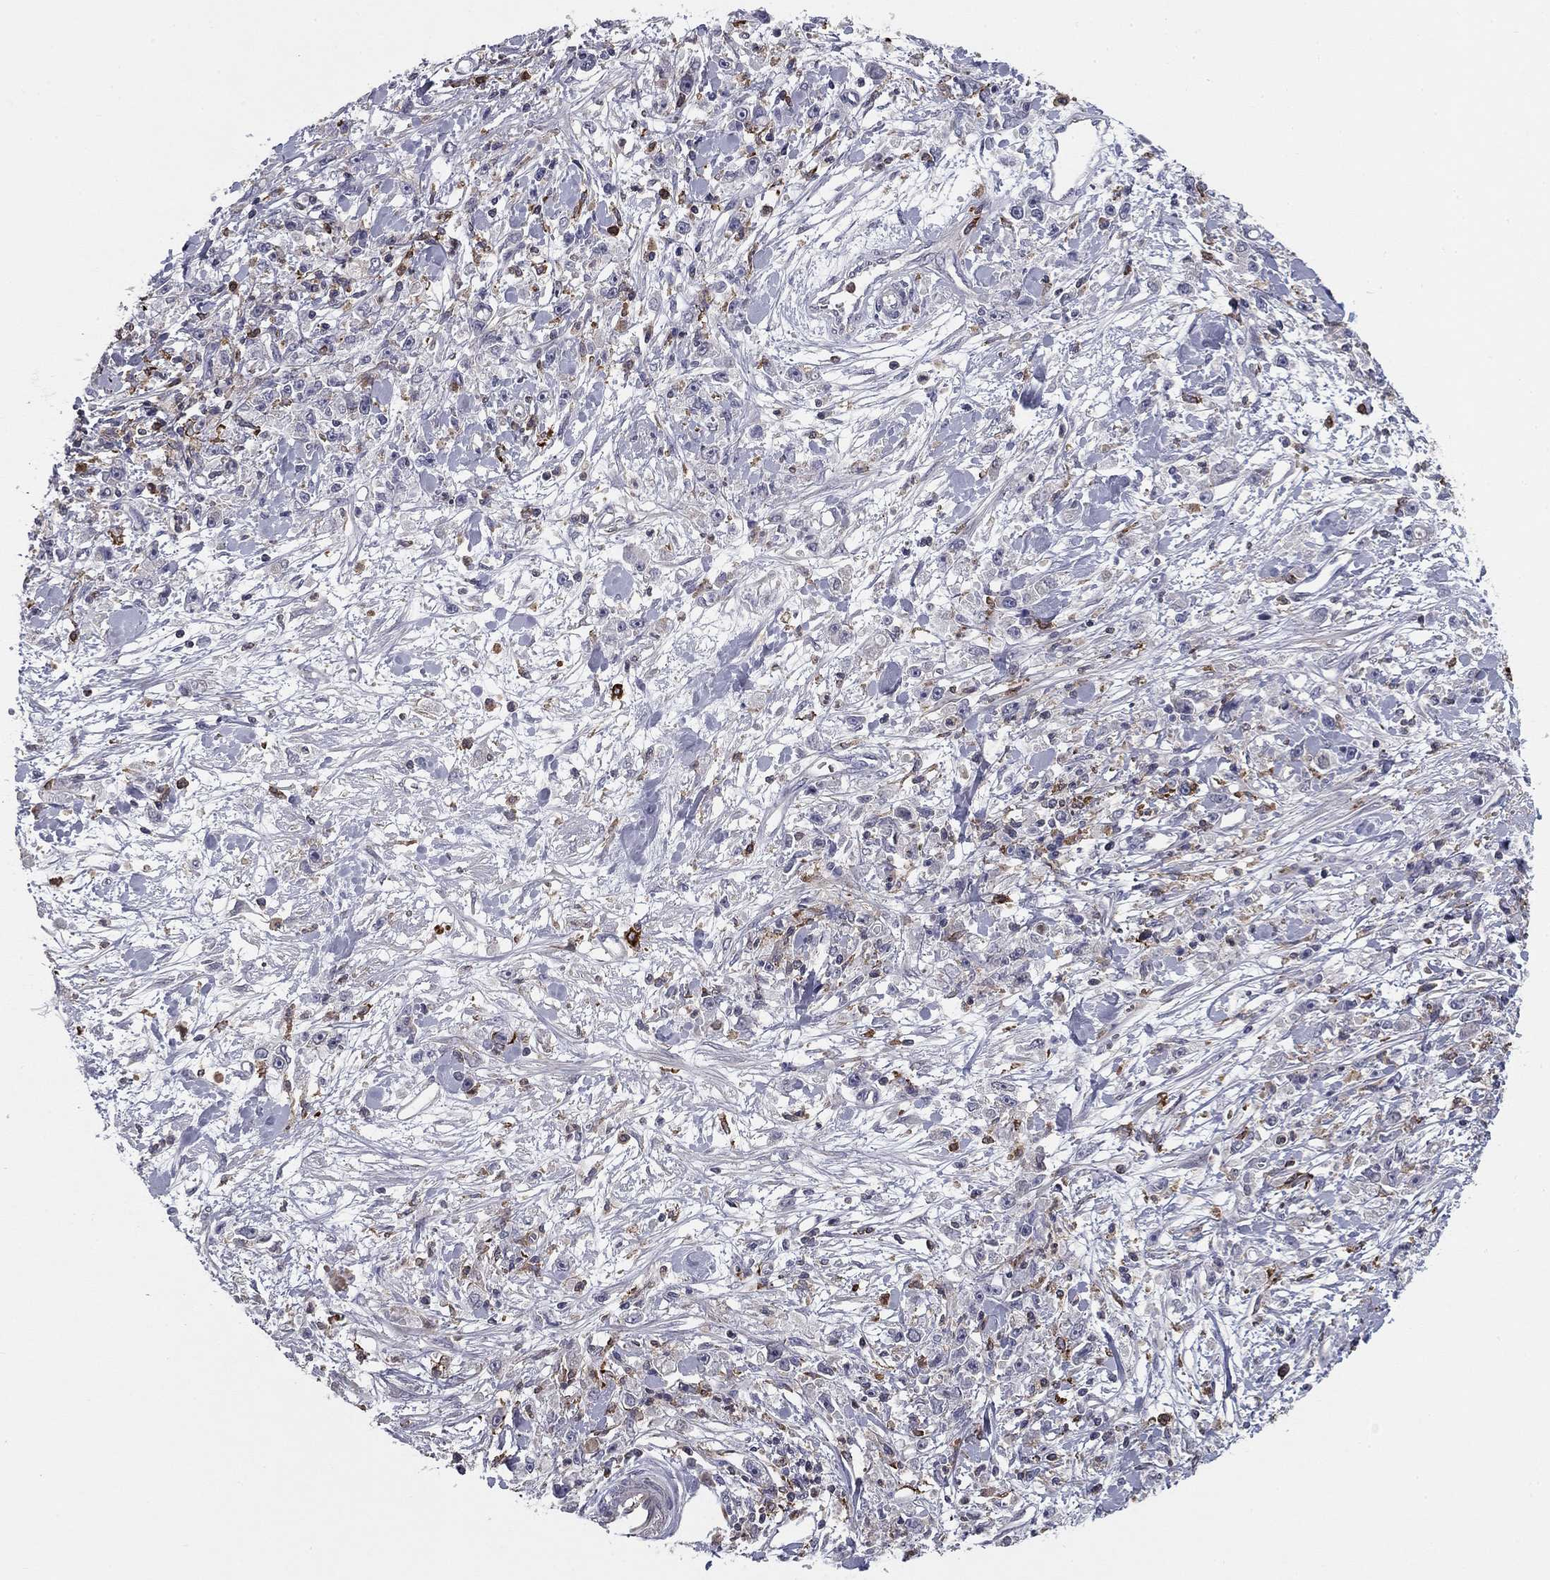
{"staining": {"intensity": "negative", "quantity": "none", "location": "none"}, "tissue": "stomach cancer", "cell_type": "Tumor cells", "image_type": "cancer", "snomed": [{"axis": "morphology", "description": "Adenocarcinoma, NOS"}, {"axis": "topography", "description": "Stomach"}], "caption": "Photomicrograph shows no protein positivity in tumor cells of stomach cancer (adenocarcinoma) tissue. Nuclei are stained in blue.", "gene": "PLCB2", "patient": {"sex": "female", "age": 59}}